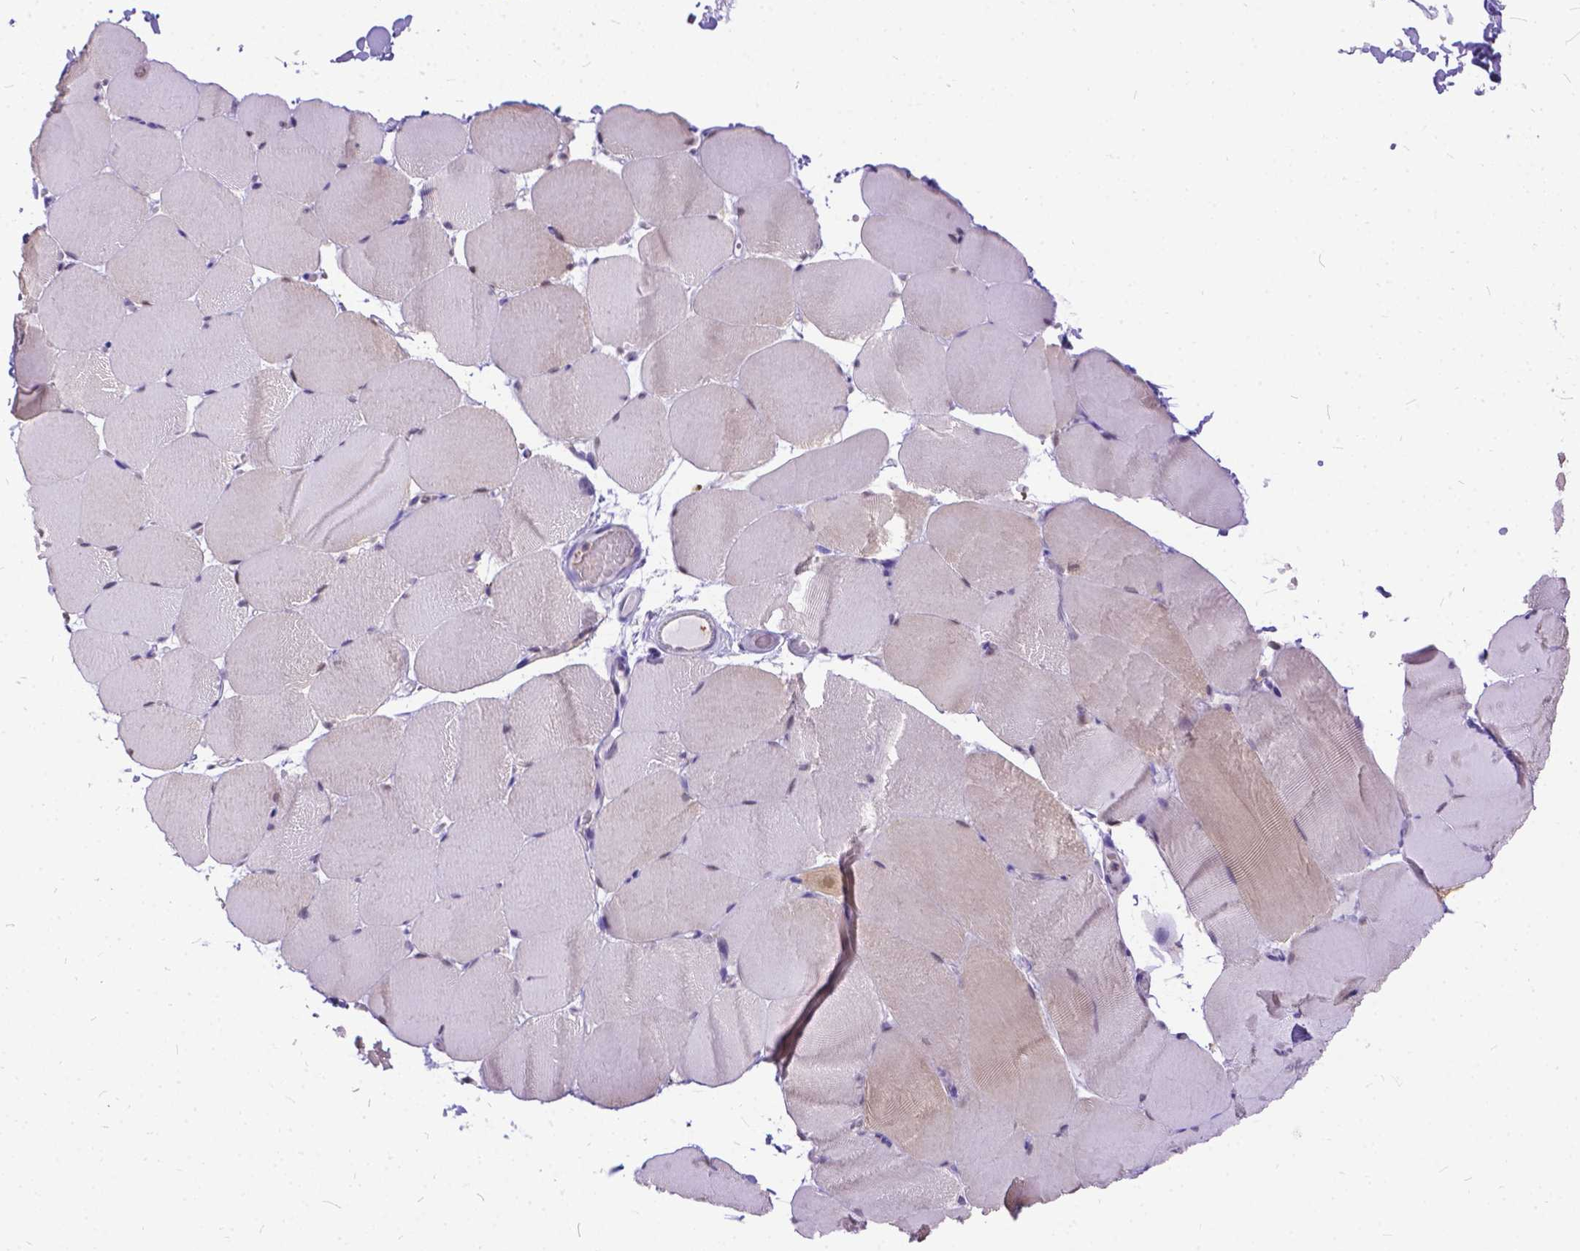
{"staining": {"intensity": "weak", "quantity": "25%-75%", "location": "cytoplasmic/membranous"}, "tissue": "skeletal muscle", "cell_type": "Myocytes", "image_type": "normal", "snomed": [{"axis": "morphology", "description": "Normal tissue, NOS"}, {"axis": "topography", "description": "Skeletal muscle"}], "caption": "Immunohistochemical staining of benign skeletal muscle shows low levels of weak cytoplasmic/membranous expression in approximately 25%-75% of myocytes.", "gene": "TMEM169", "patient": {"sex": "female", "age": 37}}